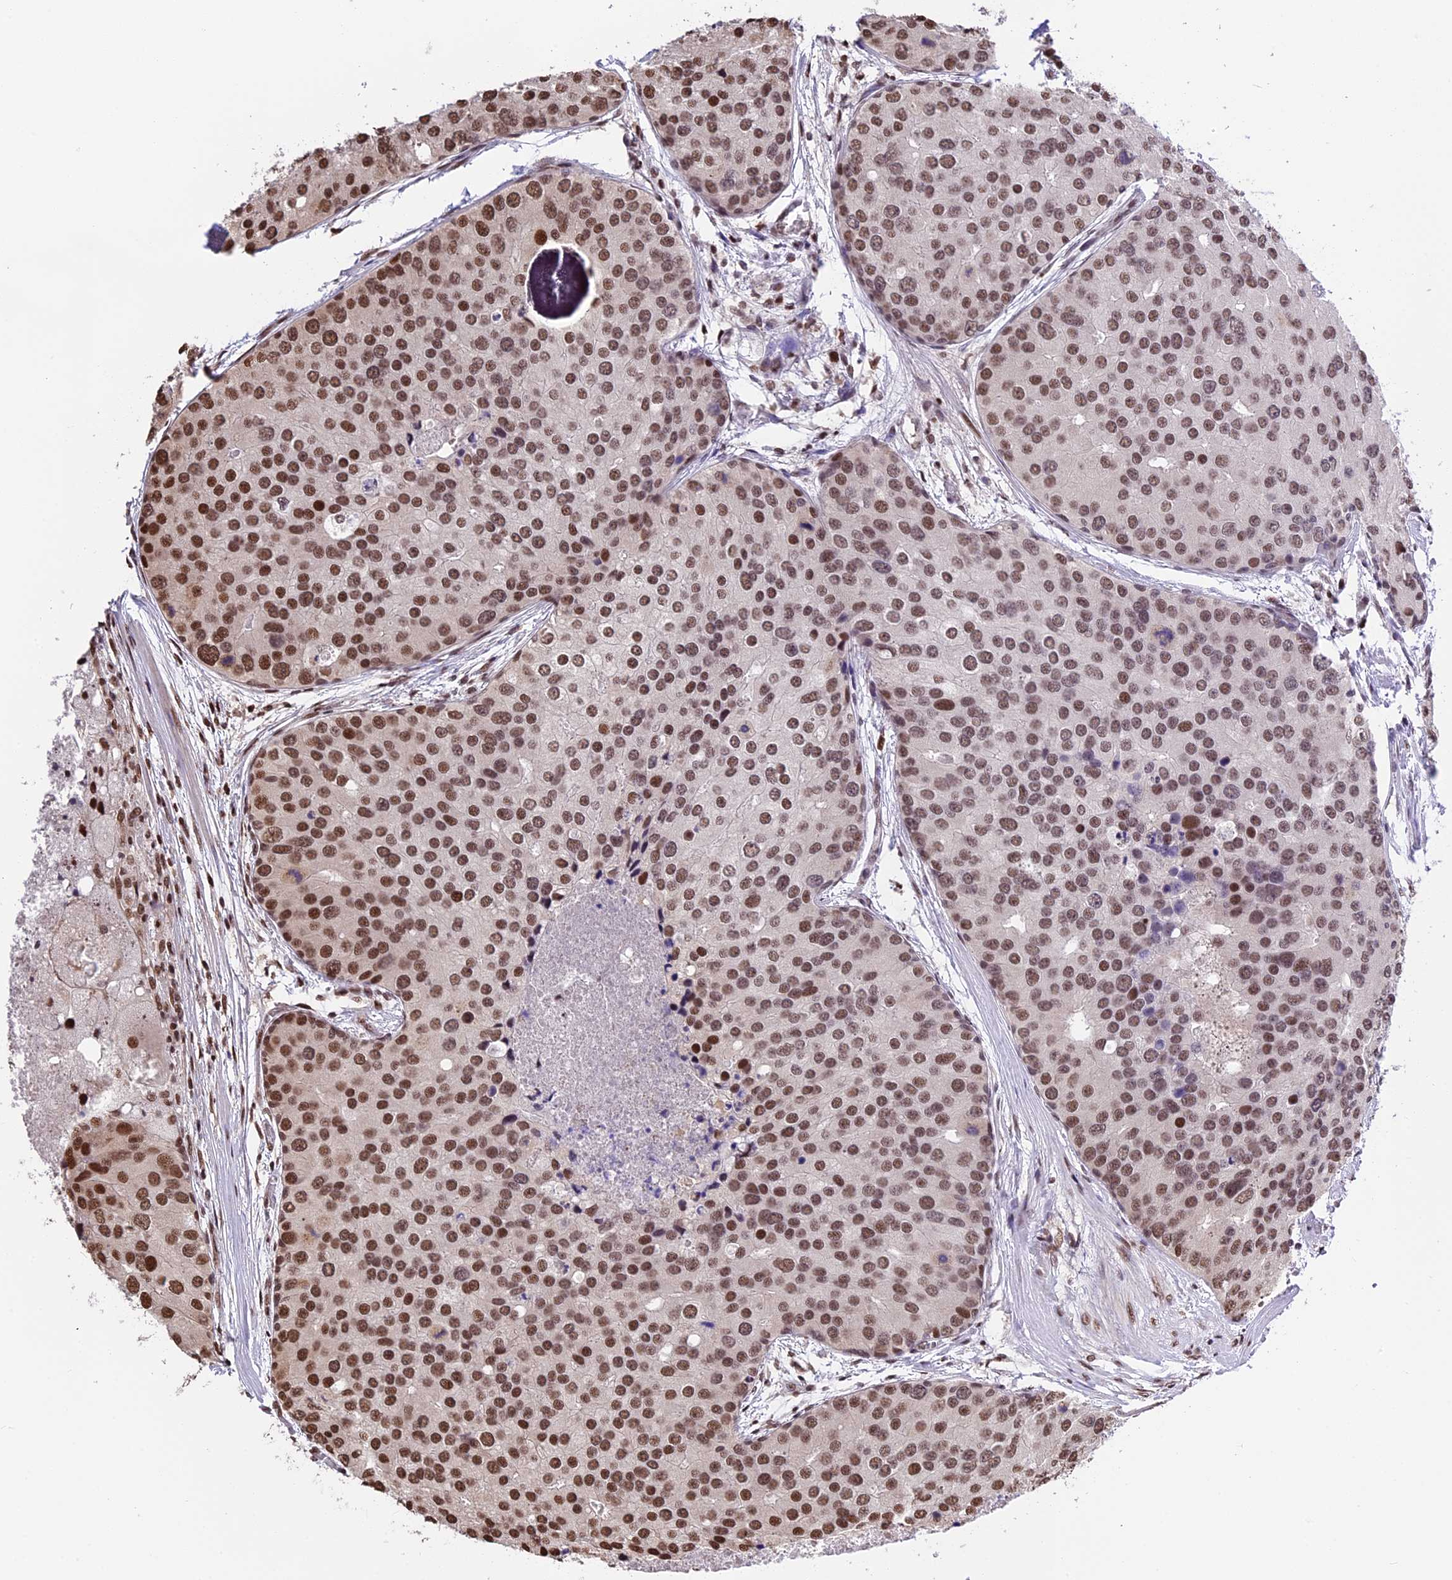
{"staining": {"intensity": "moderate", "quantity": ">75%", "location": "nuclear"}, "tissue": "prostate cancer", "cell_type": "Tumor cells", "image_type": "cancer", "snomed": [{"axis": "morphology", "description": "Adenocarcinoma, High grade"}, {"axis": "topography", "description": "Prostate"}], "caption": "Moderate nuclear positivity for a protein is identified in approximately >75% of tumor cells of prostate adenocarcinoma (high-grade) using immunohistochemistry (IHC).", "gene": "POLR3E", "patient": {"sex": "male", "age": 62}}